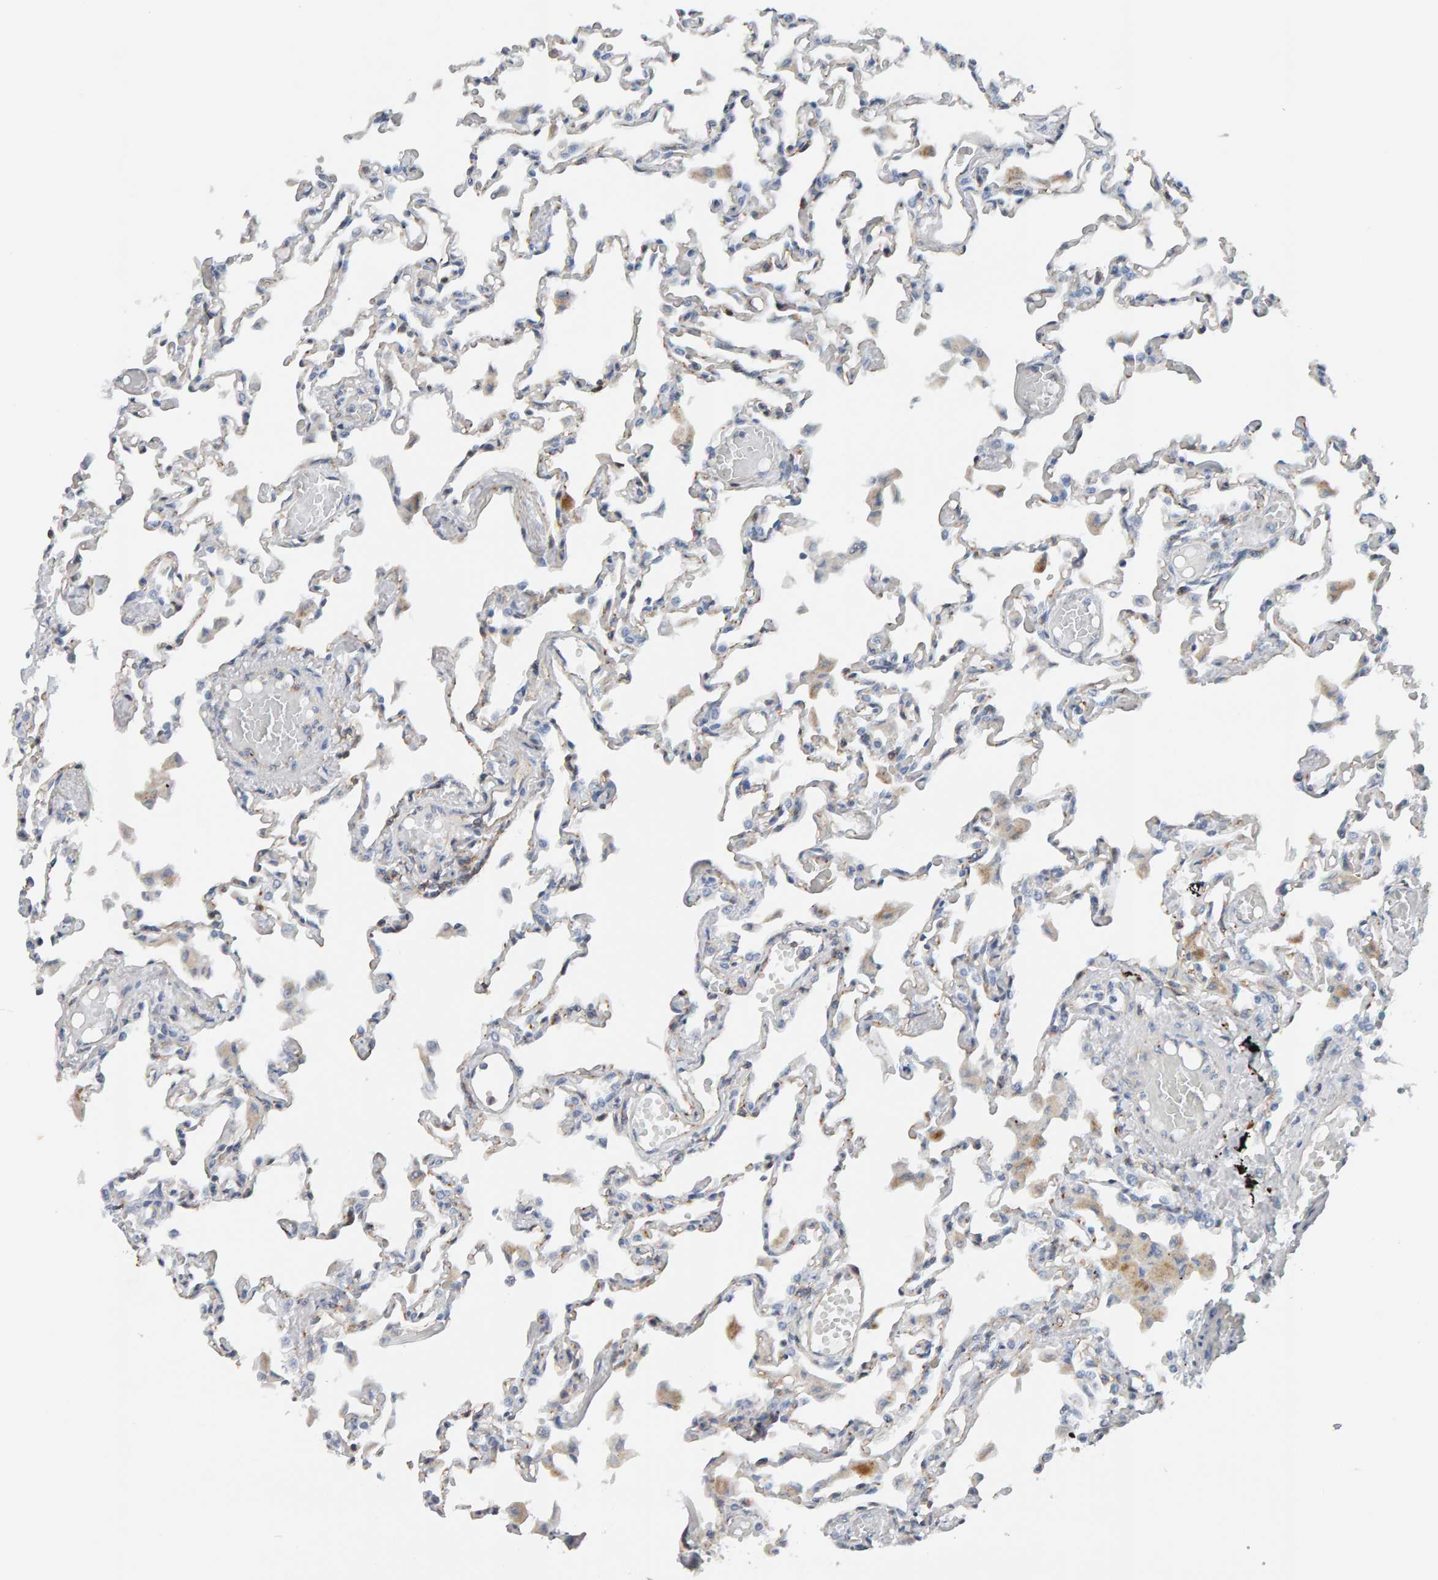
{"staining": {"intensity": "negative", "quantity": "none", "location": "none"}, "tissue": "lung", "cell_type": "Alveolar cells", "image_type": "normal", "snomed": [{"axis": "morphology", "description": "Normal tissue, NOS"}, {"axis": "topography", "description": "Bronchus"}, {"axis": "topography", "description": "Lung"}], "caption": "Protein analysis of unremarkable lung exhibits no significant expression in alveolar cells.", "gene": "FYN", "patient": {"sex": "female", "age": 49}}